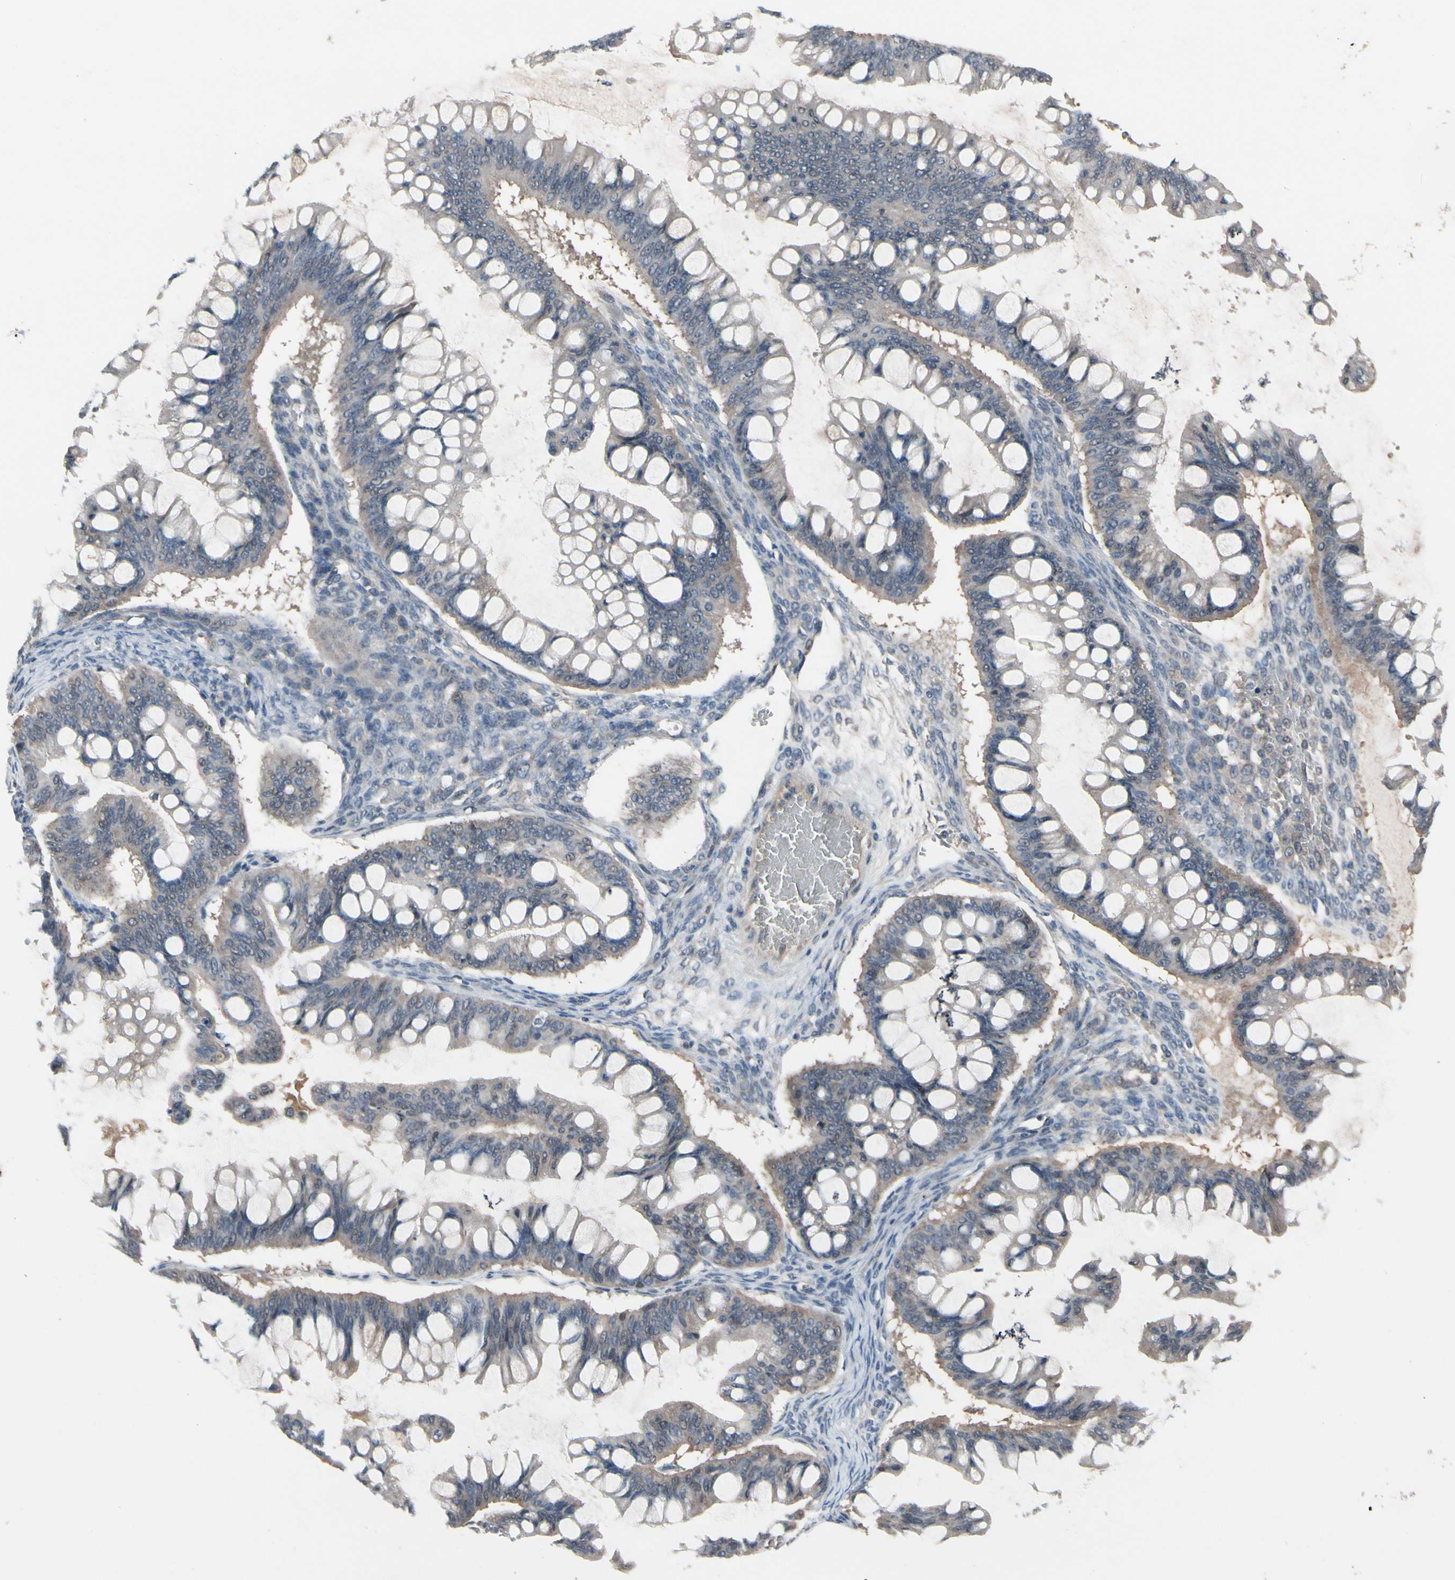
{"staining": {"intensity": "weak", "quantity": ">75%", "location": "cytoplasmic/membranous"}, "tissue": "ovarian cancer", "cell_type": "Tumor cells", "image_type": "cancer", "snomed": [{"axis": "morphology", "description": "Cystadenocarcinoma, mucinous, NOS"}, {"axis": "topography", "description": "Ovary"}], "caption": "This photomicrograph reveals immunohistochemistry staining of human ovarian cancer, with low weak cytoplasmic/membranous staining in about >75% of tumor cells.", "gene": "NSF", "patient": {"sex": "female", "age": 73}}